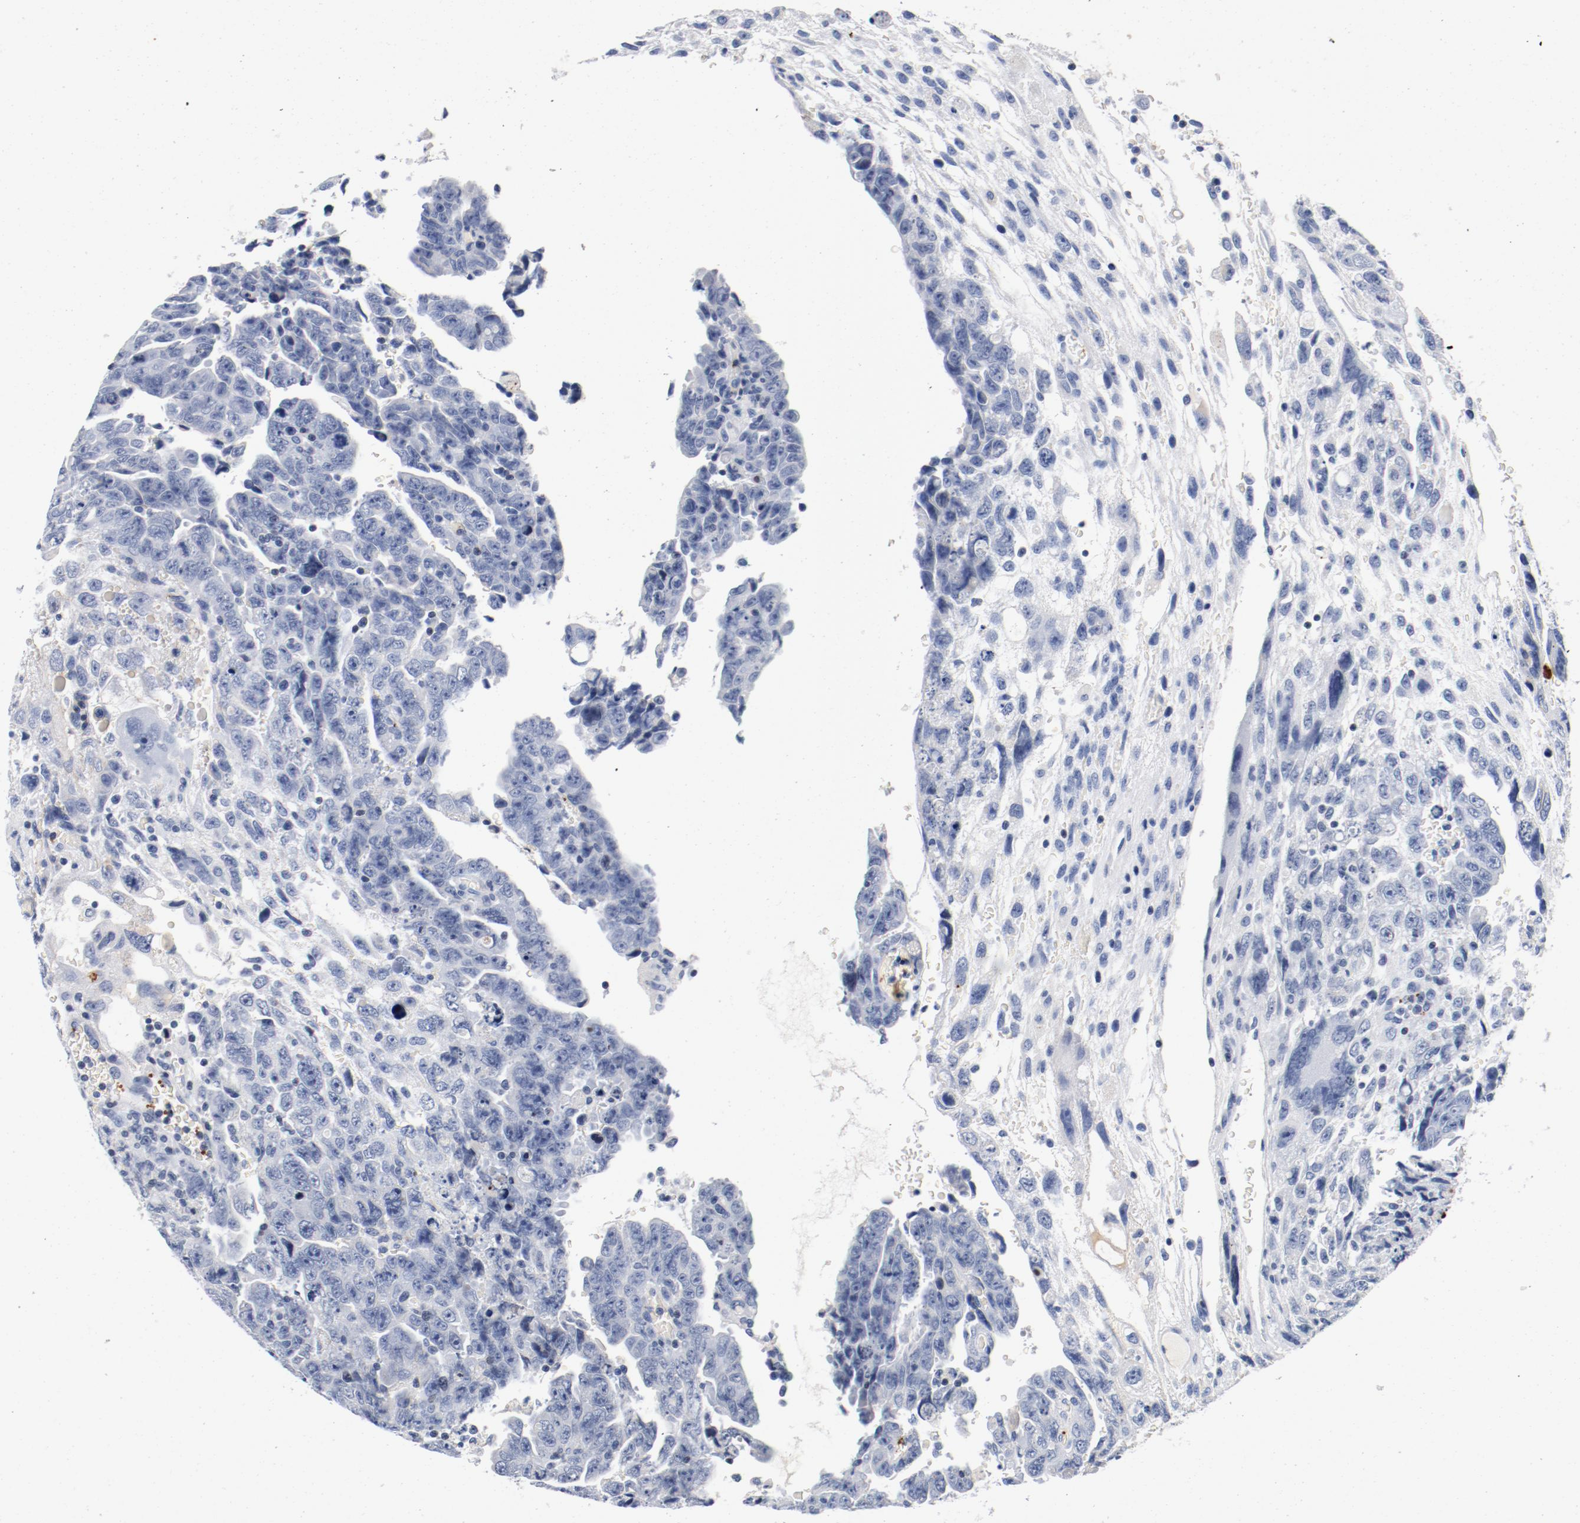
{"staining": {"intensity": "negative", "quantity": "none", "location": "none"}, "tissue": "testis cancer", "cell_type": "Tumor cells", "image_type": "cancer", "snomed": [{"axis": "morphology", "description": "Carcinoma, Embryonal, NOS"}, {"axis": "topography", "description": "Testis"}], "caption": "Tumor cells show no significant positivity in testis cancer (embryonal carcinoma).", "gene": "PIM1", "patient": {"sex": "male", "age": 28}}